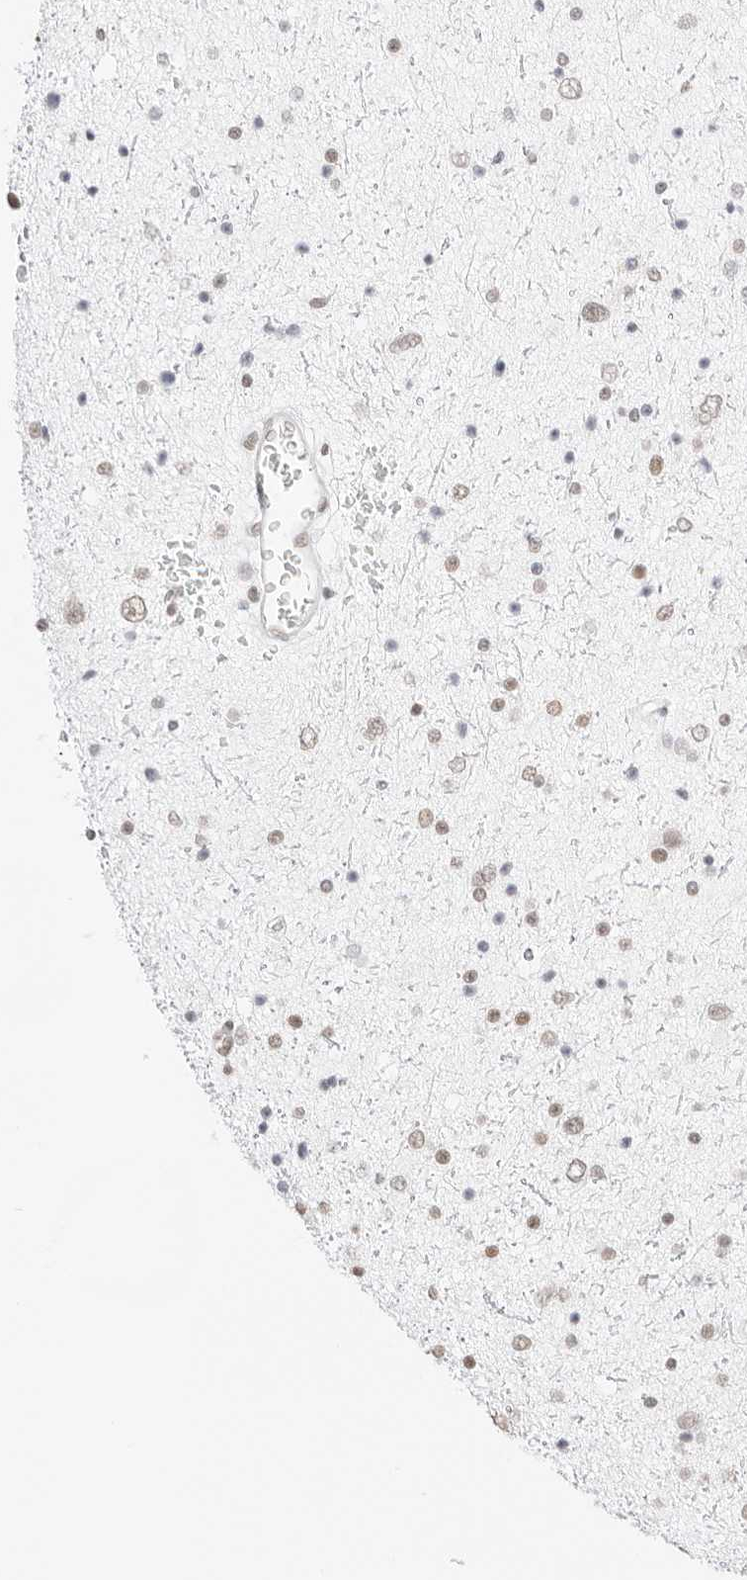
{"staining": {"intensity": "moderate", "quantity": "<25%", "location": "nuclear"}, "tissue": "glioma", "cell_type": "Tumor cells", "image_type": "cancer", "snomed": [{"axis": "morphology", "description": "Glioma, malignant, Low grade"}, {"axis": "topography", "description": "Brain"}], "caption": "The immunohistochemical stain shows moderate nuclear positivity in tumor cells of malignant glioma (low-grade) tissue. The staining was performed using DAB, with brown indicating positive protein expression. Nuclei are stained blue with hematoxylin.", "gene": "FBLN5", "patient": {"sex": "female", "age": 37}}